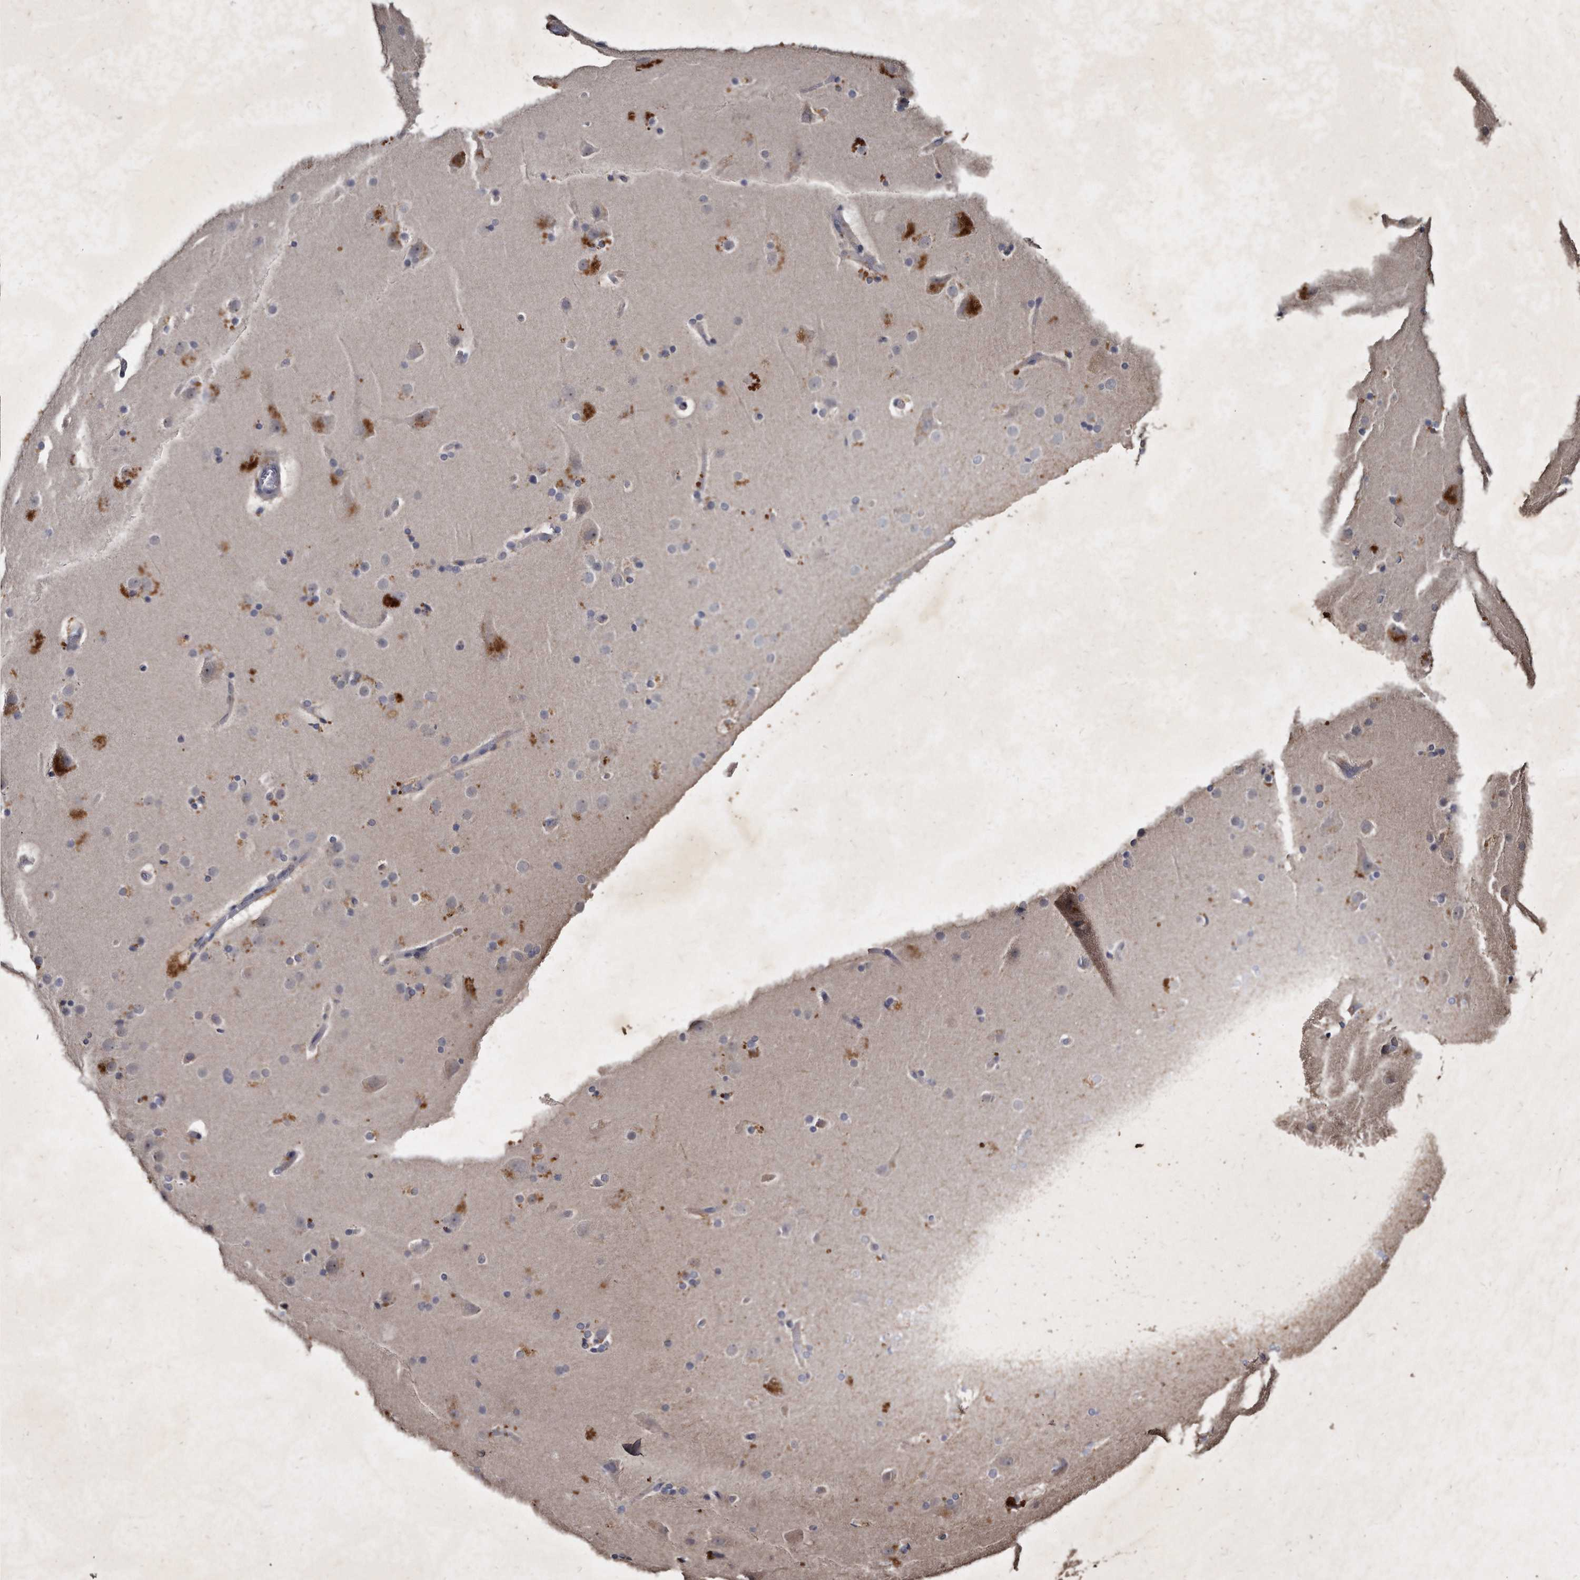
{"staining": {"intensity": "negative", "quantity": "none", "location": "none"}, "tissue": "cerebral cortex", "cell_type": "Endothelial cells", "image_type": "normal", "snomed": [{"axis": "morphology", "description": "Normal tissue, NOS"}, {"axis": "topography", "description": "Cerebral cortex"}], "caption": "Protein analysis of unremarkable cerebral cortex shows no significant staining in endothelial cells.", "gene": "KLHDC3", "patient": {"sex": "male", "age": 57}}